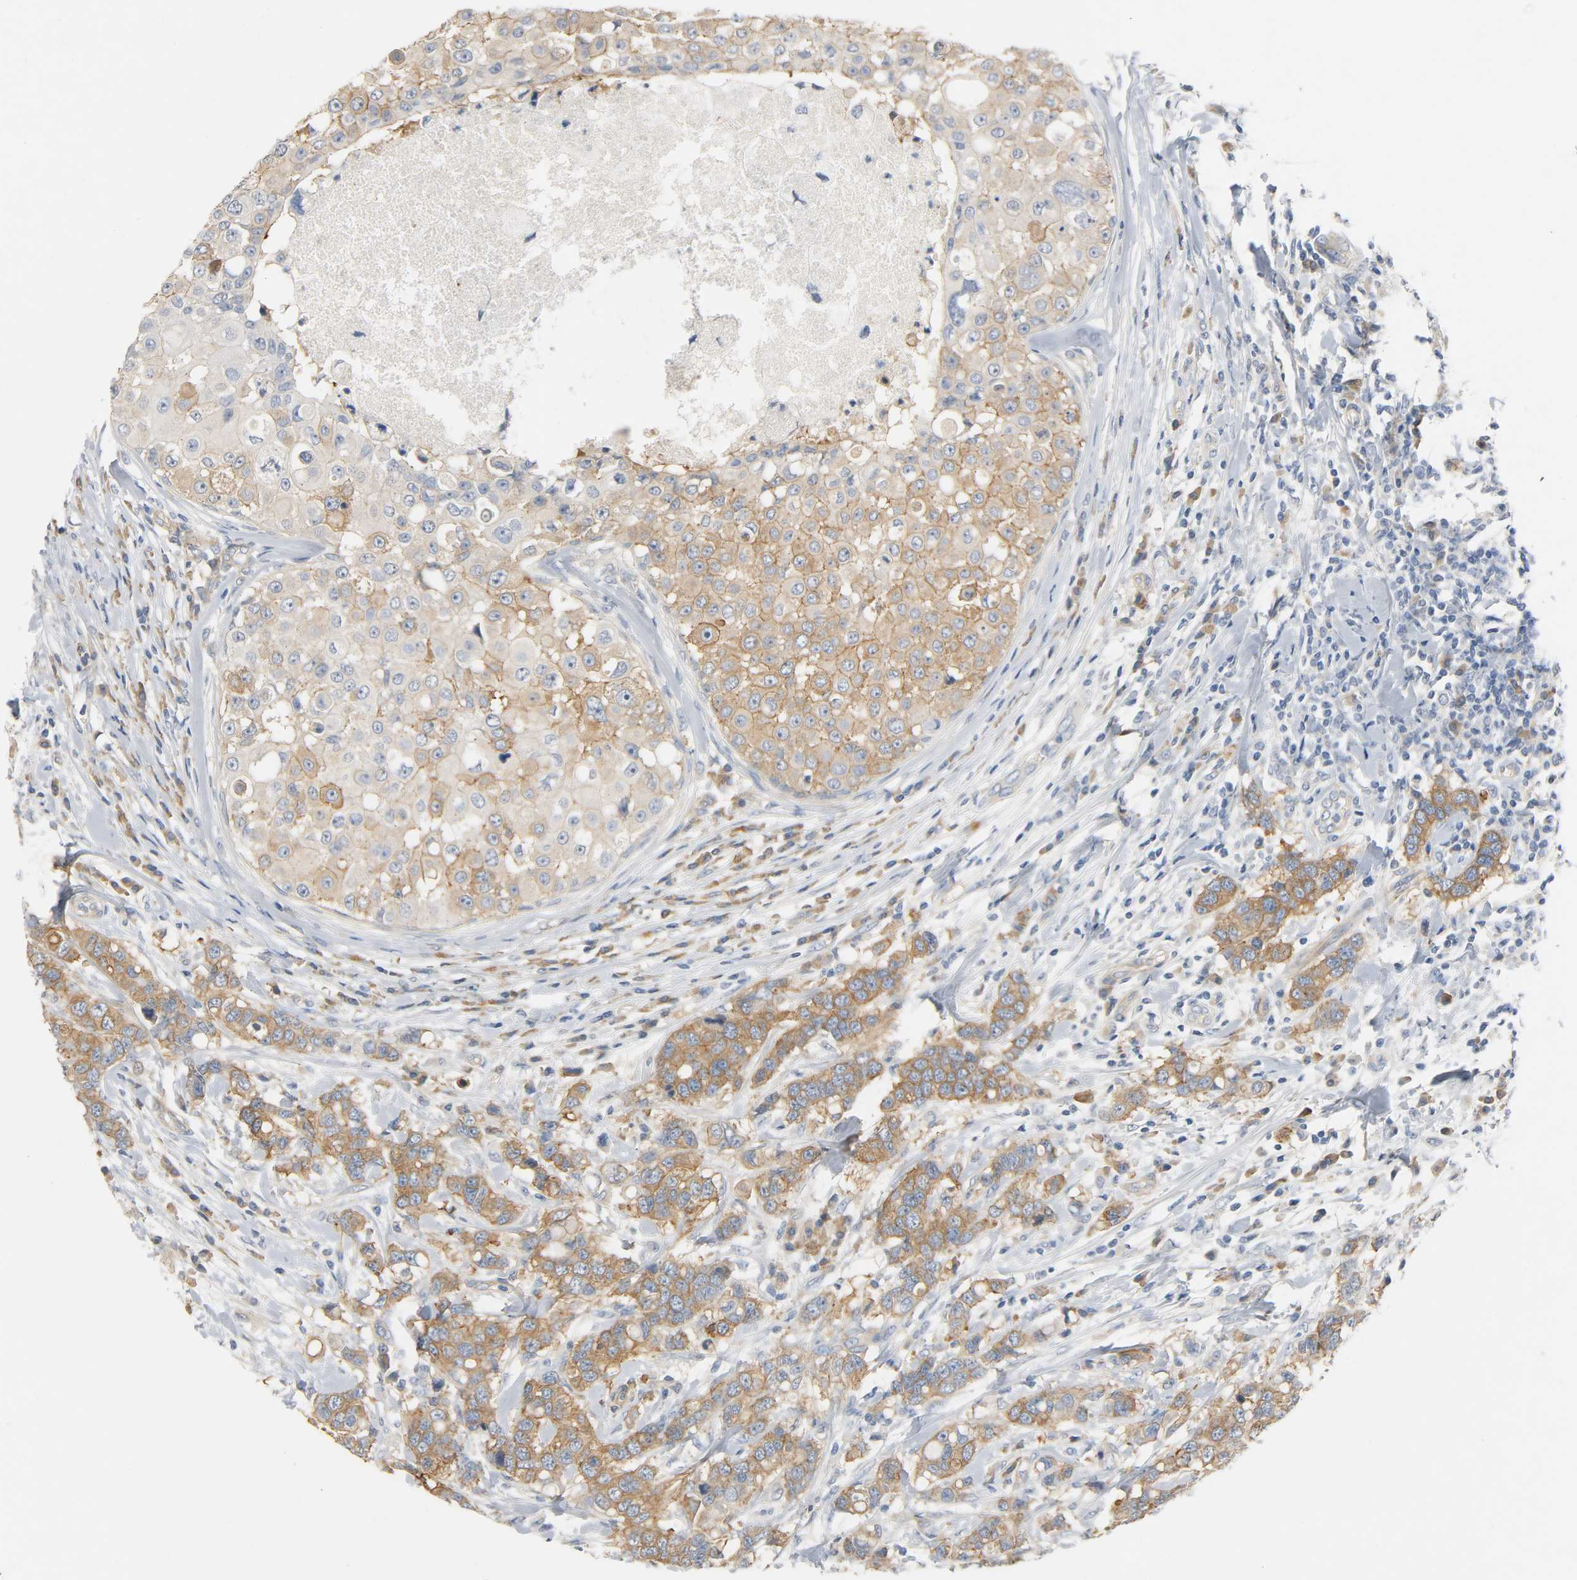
{"staining": {"intensity": "strong", "quantity": ">75%", "location": "cytoplasmic/membranous"}, "tissue": "breast cancer", "cell_type": "Tumor cells", "image_type": "cancer", "snomed": [{"axis": "morphology", "description": "Duct carcinoma"}, {"axis": "topography", "description": "Breast"}], "caption": "Strong cytoplasmic/membranous expression for a protein is appreciated in approximately >75% of tumor cells of intraductal carcinoma (breast) using immunohistochemistry (IHC).", "gene": "ARPC1A", "patient": {"sex": "female", "age": 27}}